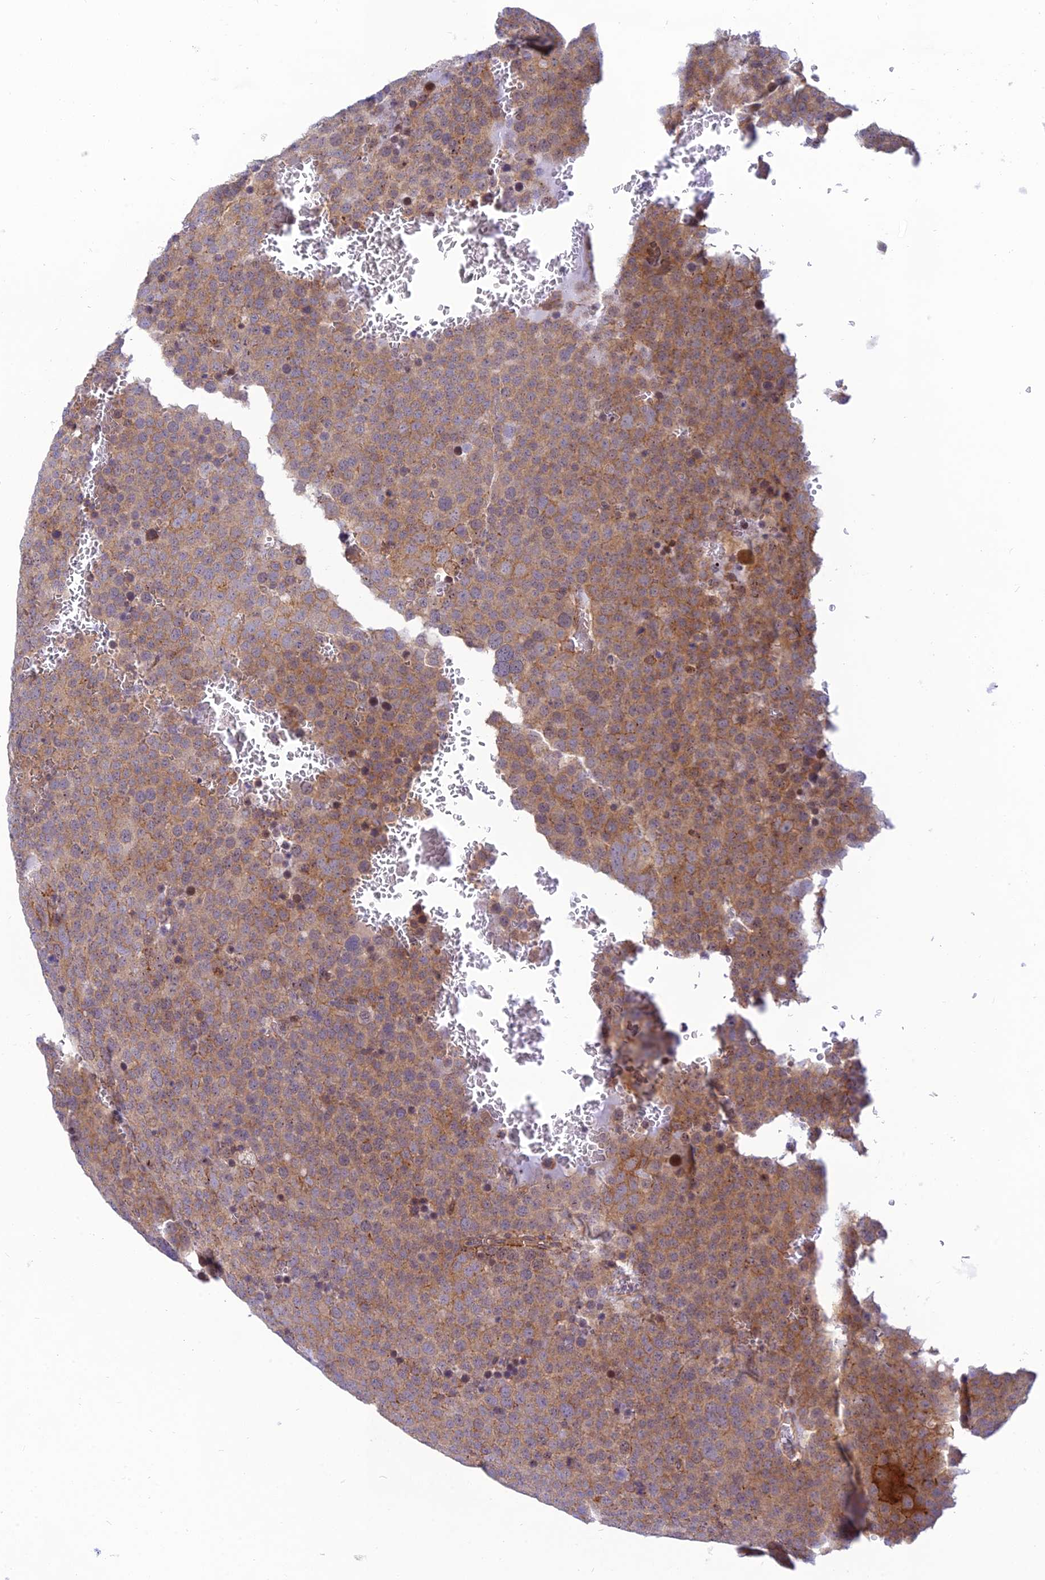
{"staining": {"intensity": "moderate", "quantity": ">75%", "location": "cytoplasmic/membranous"}, "tissue": "testis cancer", "cell_type": "Tumor cells", "image_type": "cancer", "snomed": [{"axis": "morphology", "description": "Seminoma, NOS"}, {"axis": "topography", "description": "Testis"}], "caption": "Protein staining of testis seminoma tissue displays moderate cytoplasmic/membranous expression in about >75% of tumor cells. Immunohistochemistry (ihc) stains the protein of interest in brown and the nuclei are stained blue.", "gene": "HOOK2", "patient": {"sex": "male", "age": 71}}